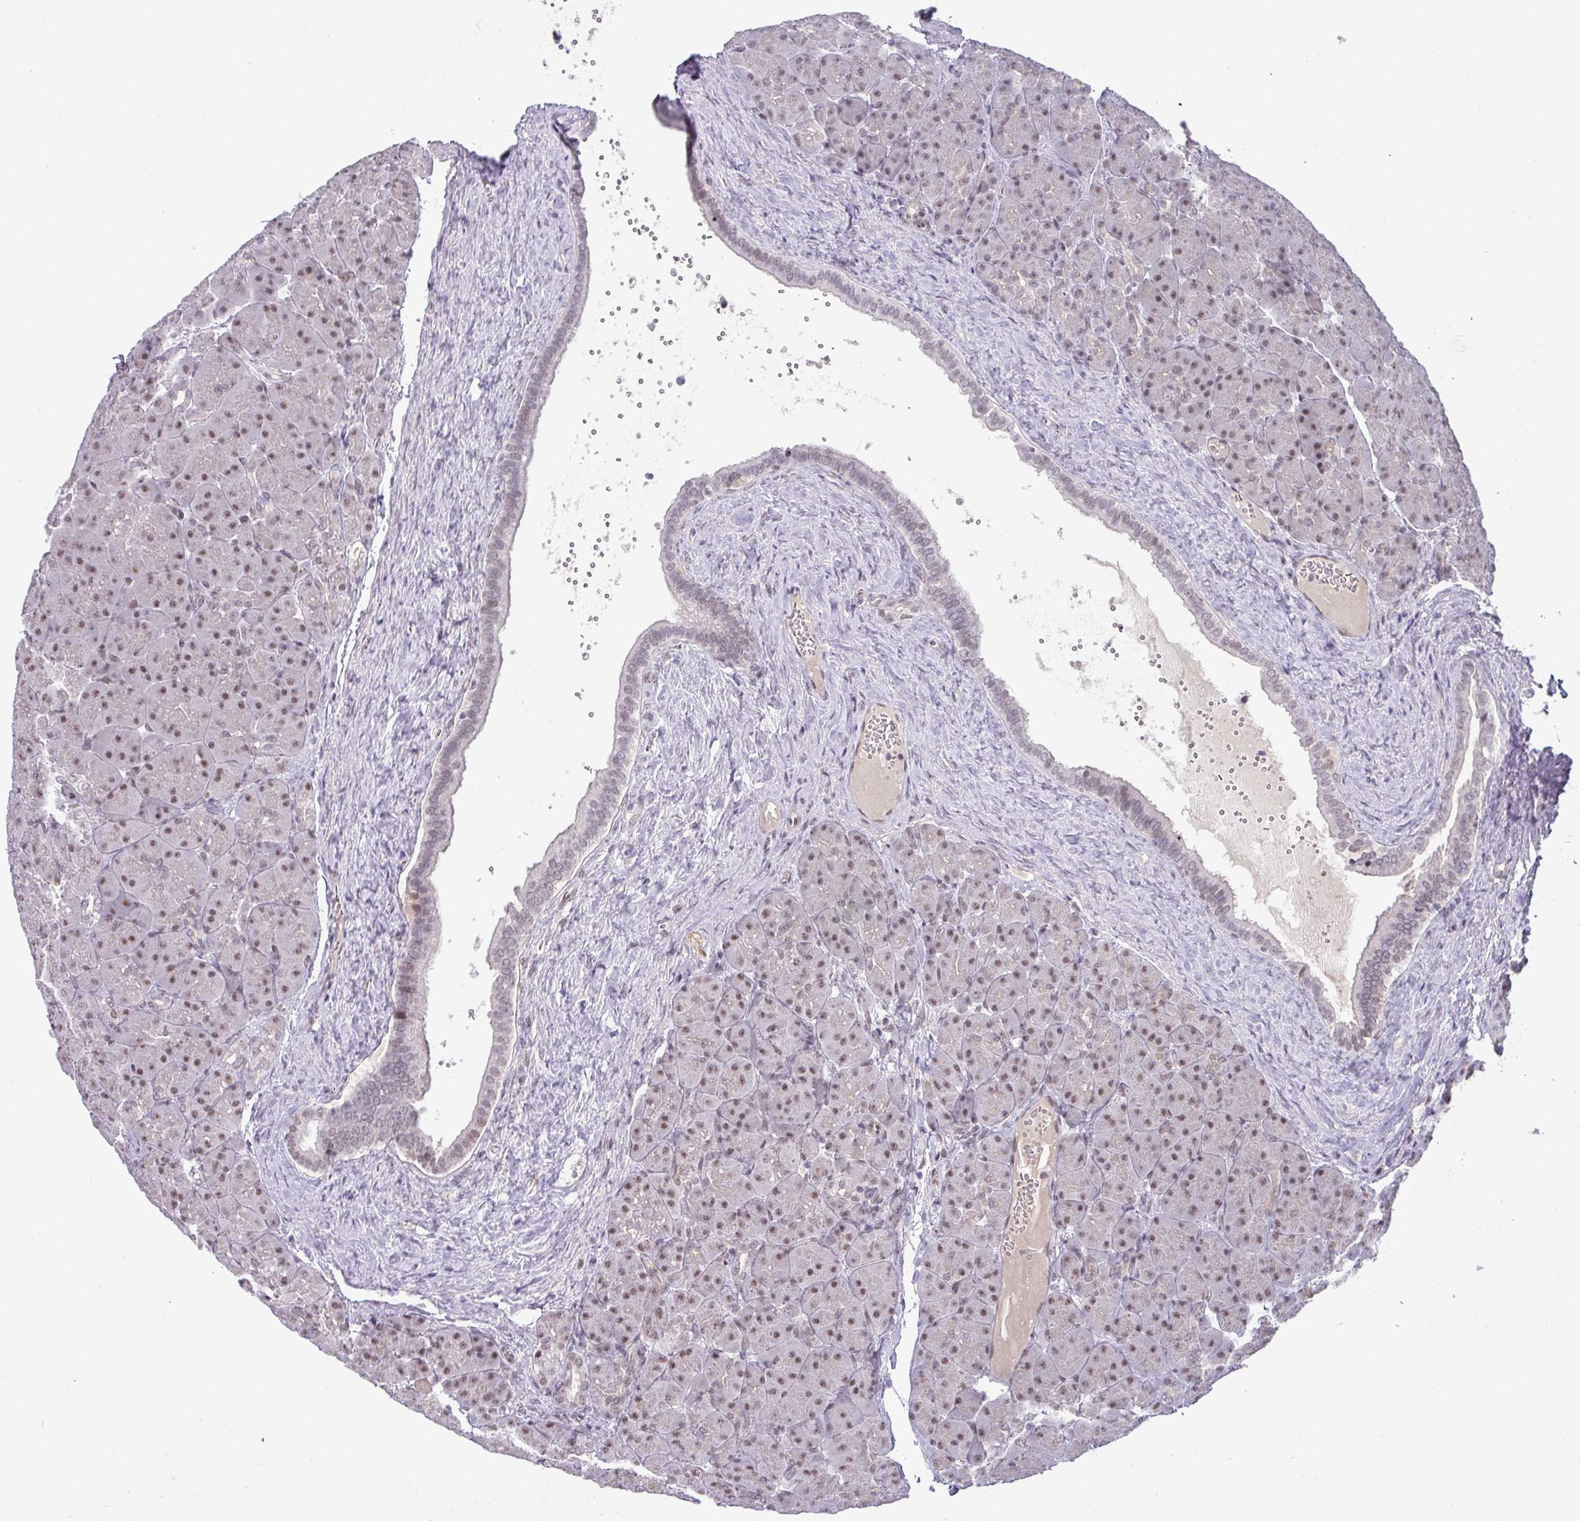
{"staining": {"intensity": "moderate", "quantity": ">75%", "location": "nuclear"}, "tissue": "pancreas", "cell_type": "Exocrine glandular cells", "image_type": "normal", "snomed": [{"axis": "morphology", "description": "Normal tissue, NOS"}, {"axis": "topography", "description": "Pancreas"}], "caption": "Immunohistochemical staining of normal pancreas shows >75% levels of moderate nuclear protein expression in about >75% of exocrine glandular cells.", "gene": "PTPN20", "patient": {"sex": "male", "age": 66}}